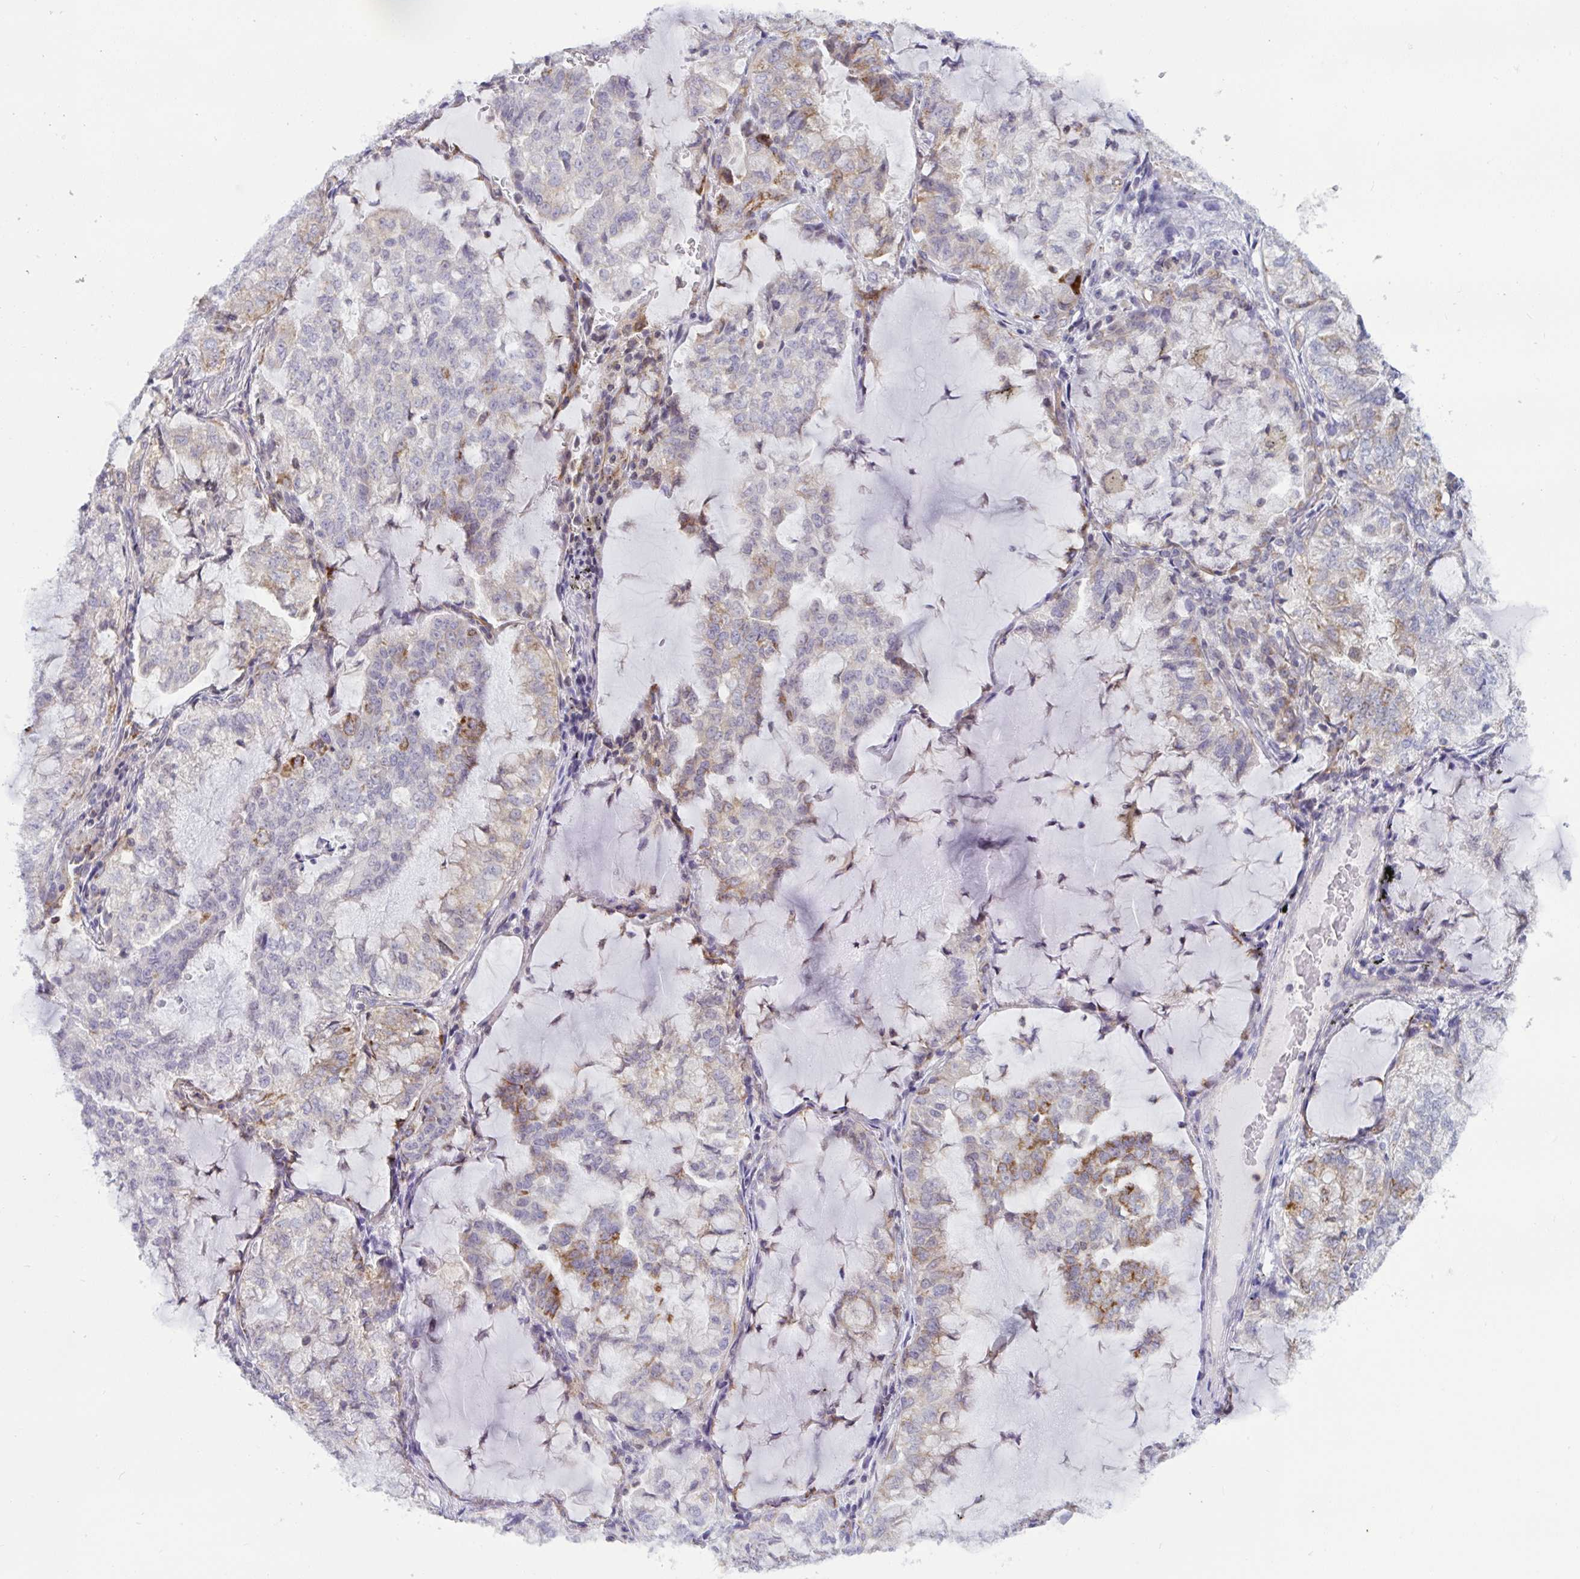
{"staining": {"intensity": "moderate", "quantity": "<25%", "location": "cytoplasmic/membranous"}, "tissue": "lung cancer", "cell_type": "Tumor cells", "image_type": "cancer", "snomed": [{"axis": "morphology", "description": "Adenocarcinoma, NOS"}, {"axis": "topography", "description": "Lymph node"}, {"axis": "topography", "description": "Lung"}], "caption": "Tumor cells display low levels of moderate cytoplasmic/membranous positivity in about <25% of cells in human lung adenocarcinoma.", "gene": "TANK", "patient": {"sex": "male", "age": 66}}